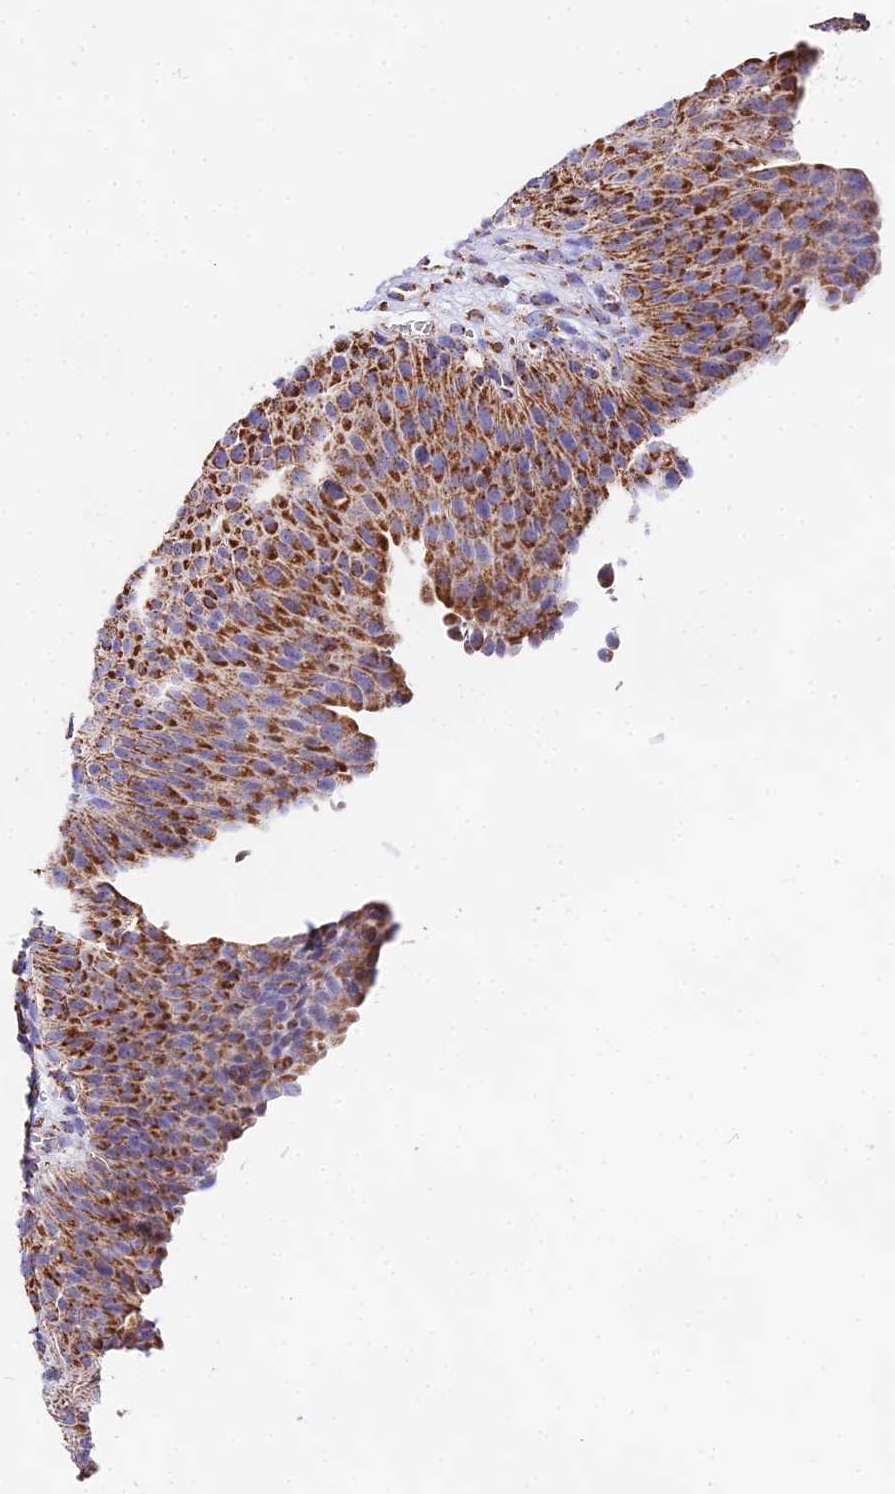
{"staining": {"intensity": "moderate", "quantity": ">75%", "location": "cytoplasmic/membranous"}, "tissue": "urinary bladder", "cell_type": "Urothelial cells", "image_type": "normal", "snomed": [{"axis": "morphology", "description": "Normal tissue, NOS"}, {"axis": "morphology", "description": "Dysplasia, NOS"}, {"axis": "topography", "description": "Urinary bladder"}], "caption": "Moderate cytoplasmic/membranous staining is appreciated in about >75% of urothelial cells in benign urinary bladder. The protein is shown in brown color, while the nuclei are stained blue.", "gene": "ATP5PD", "patient": {"sex": "male", "age": 35}}